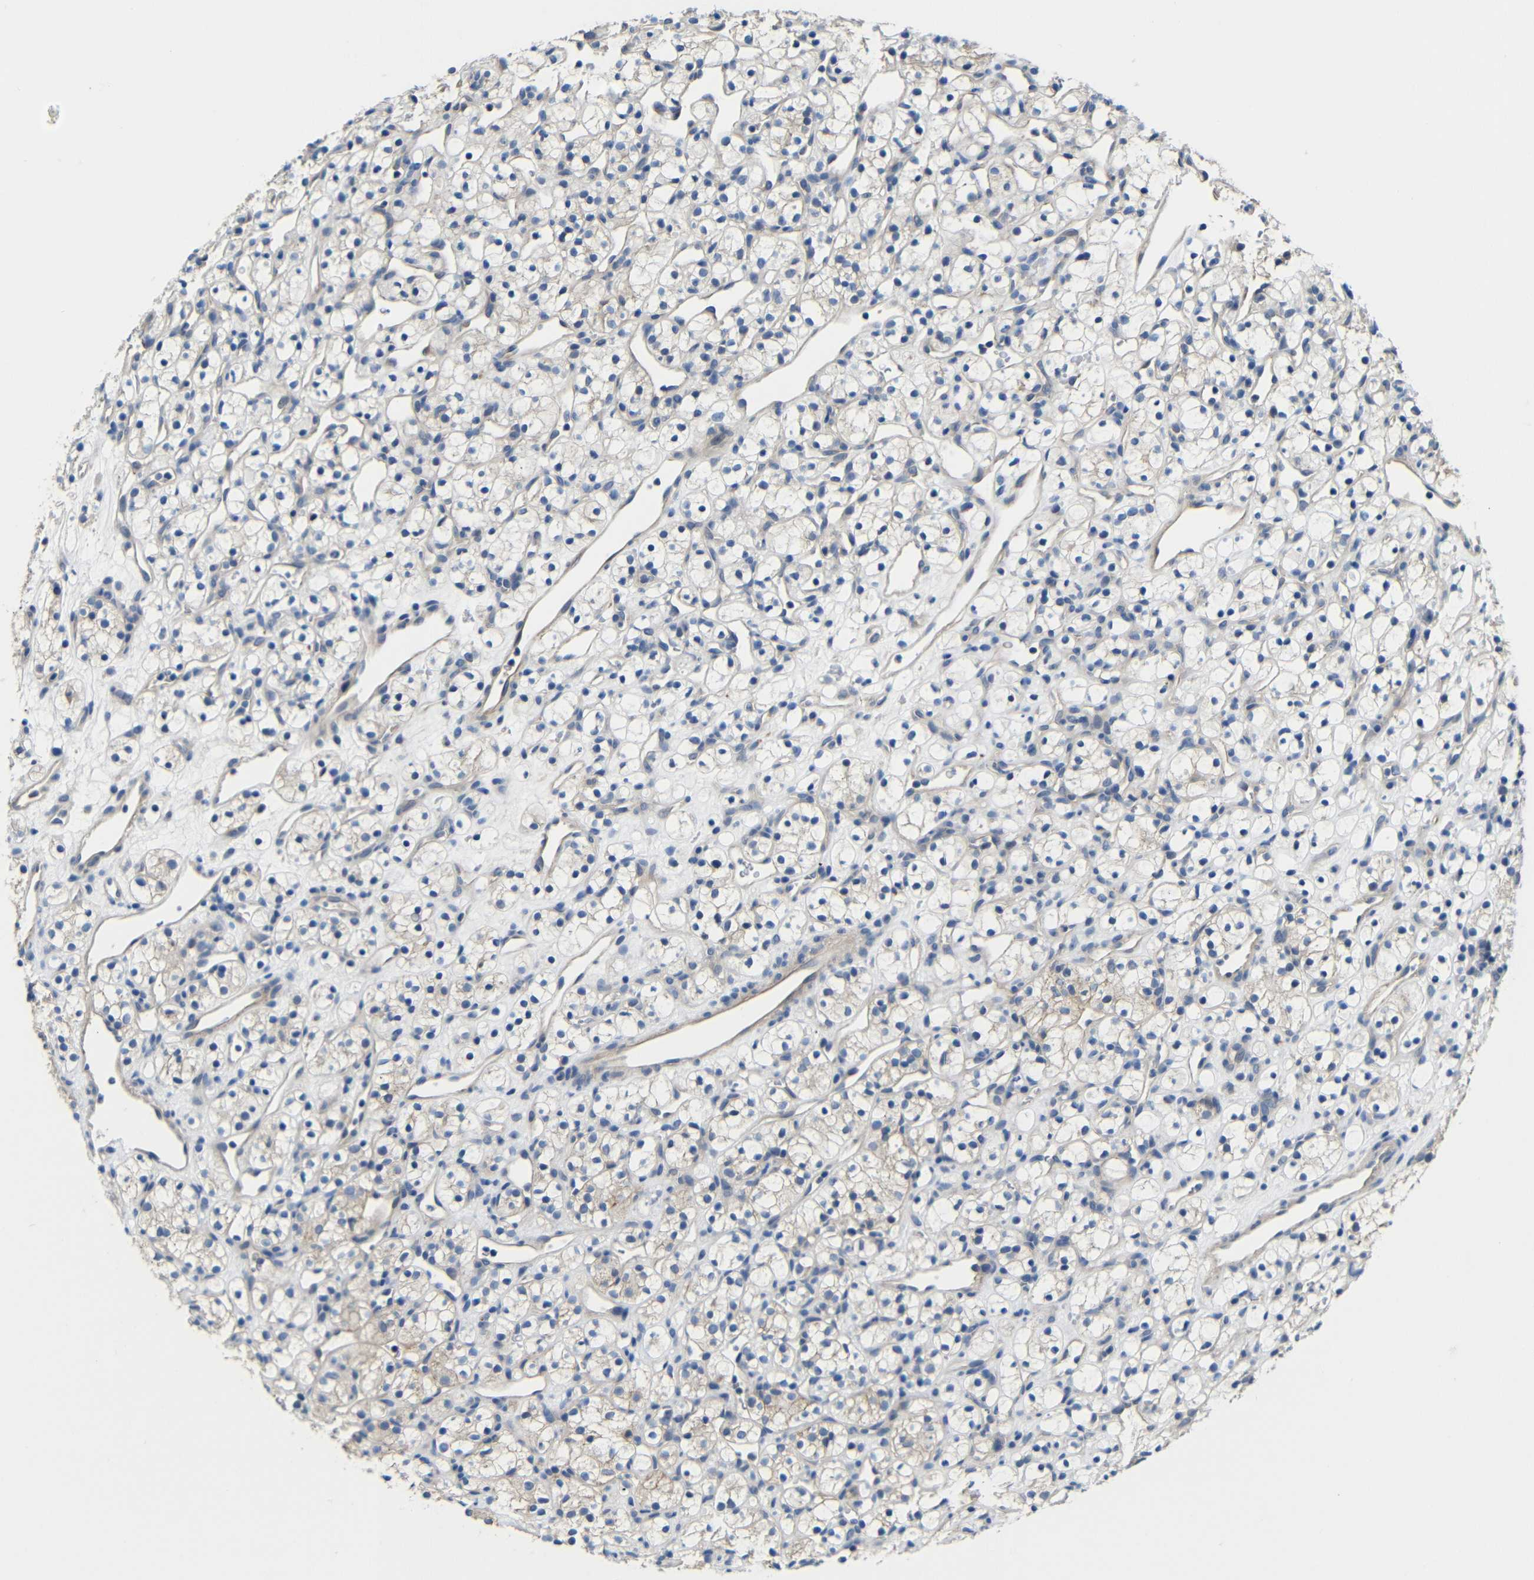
{"staining": {"intensity": "weak", "quantity": "<25%", "location": "cytoplasmic/membranous"}, "tissue": "renal cancer", "cell_type": "Tumor cells", "image_type": "cancer", "snomed": [{"axis": "morphology", "description": "Adenocarcinoma, NOS"}, {"axis": "topography", "description": "Kidney"}], "caption": "A high-resolution histopathology image shows IHC staining of renal cancer (adenocarcinoma), which exhibits no significant positivity in tumor cells. (DAB IHC visualized using brightfield microscopy, high magnification).", "gene": "ZNF90", "patient": {"sex": "female", "age": 60}}